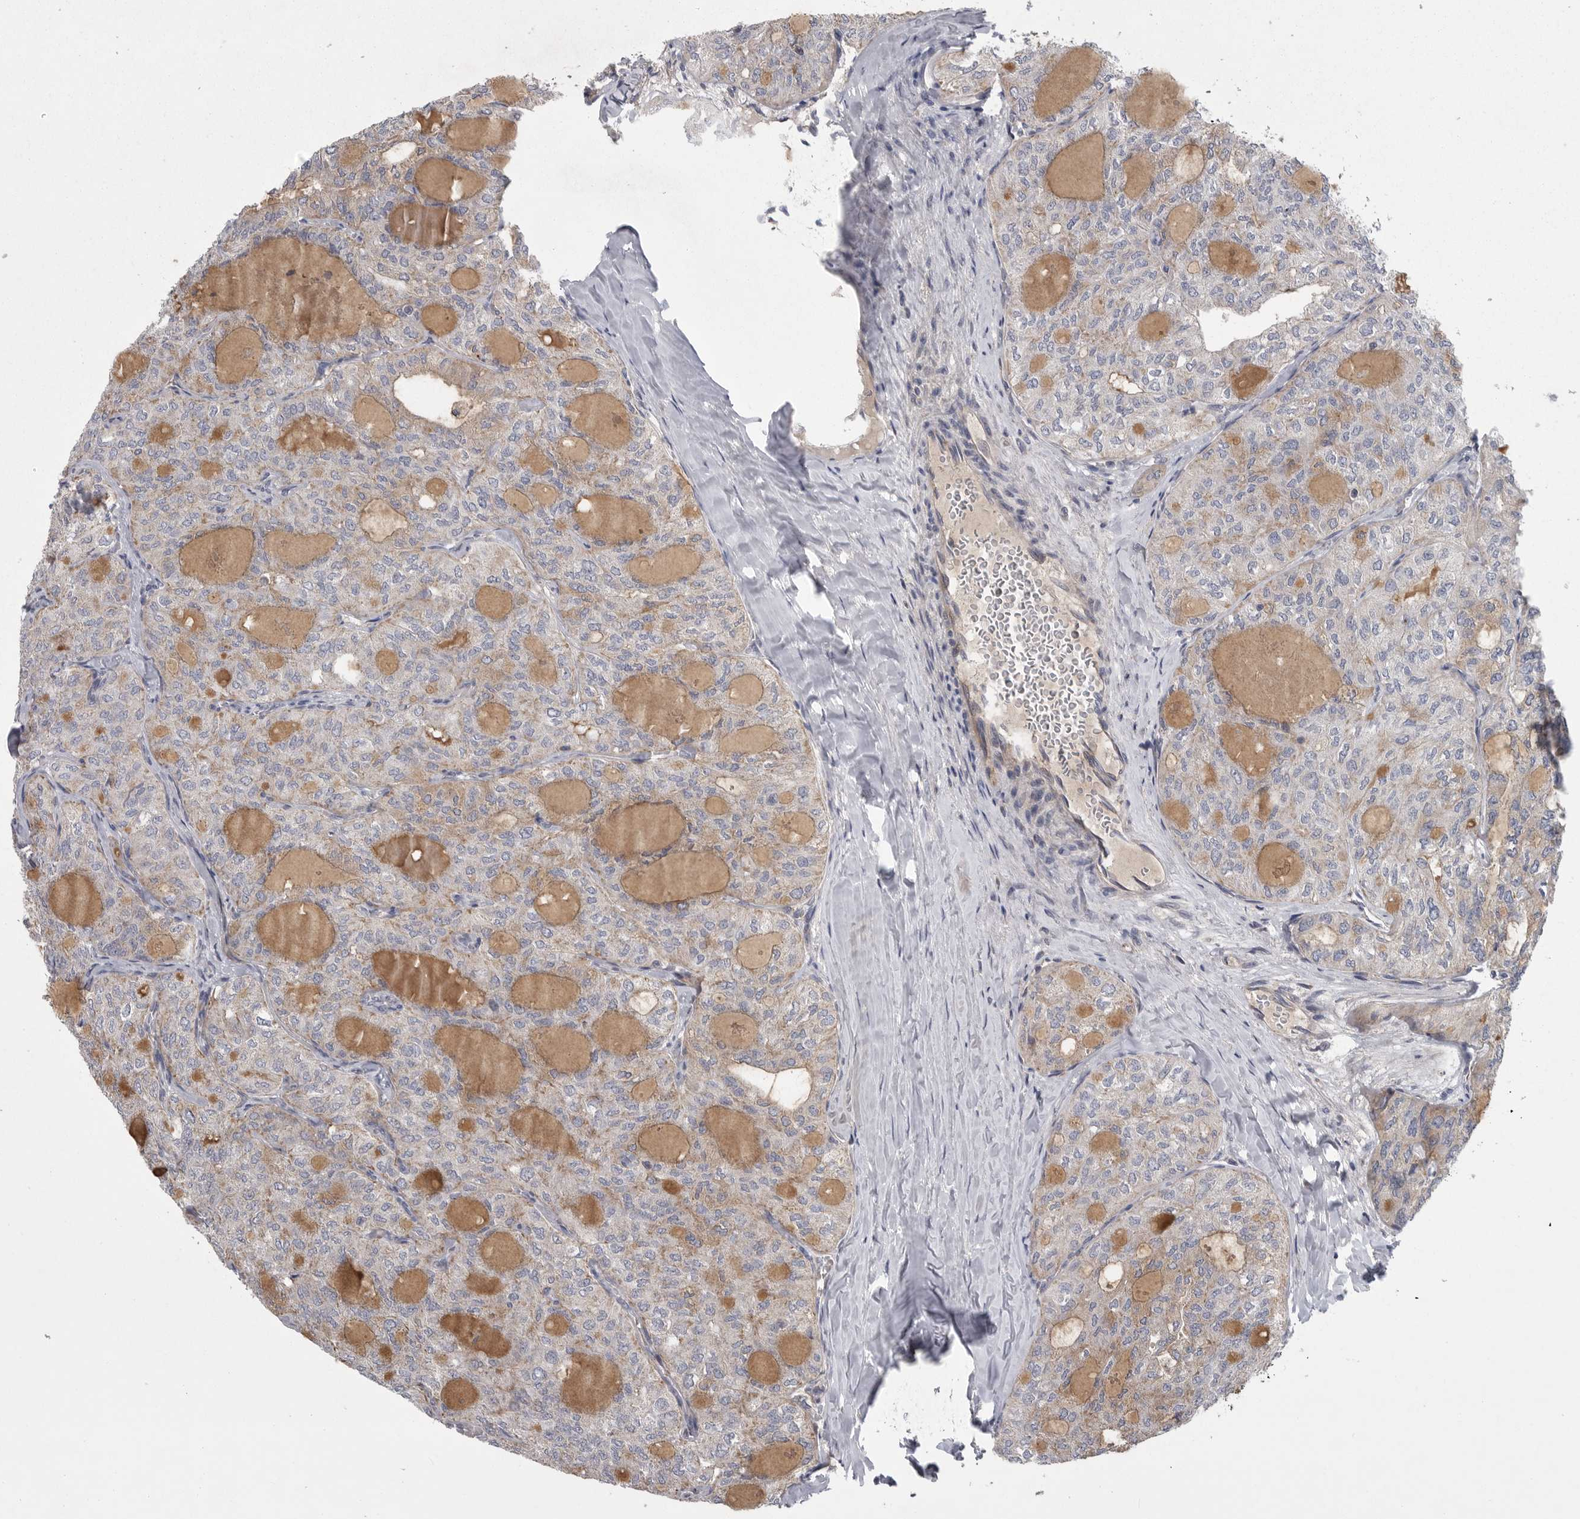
{"staining": {"intensity": "negative", "quantity": "none", "location": "none"}, "tissue": "thyroid cancer", "cell_type": "Tumor cells", "image_type": "cancer", "snomed": [{"axis": "morphology", "description": "Follicular adenoma carcinoma, NOS"}, {"axis": "topography", "description": "Thyroid gland"}], "caption": "The IHC histopathology image has no significant expression in tumor cells of thyroid follicular adenoma carcinoma tissue. (Stains: DAB immunohistochemistry (IHC) with hematoxylin counter stain, Microscopy: brightfield microscopy at high magnification).", "gene": "CRP", "patient": {"sex": "male", "age": 75}}